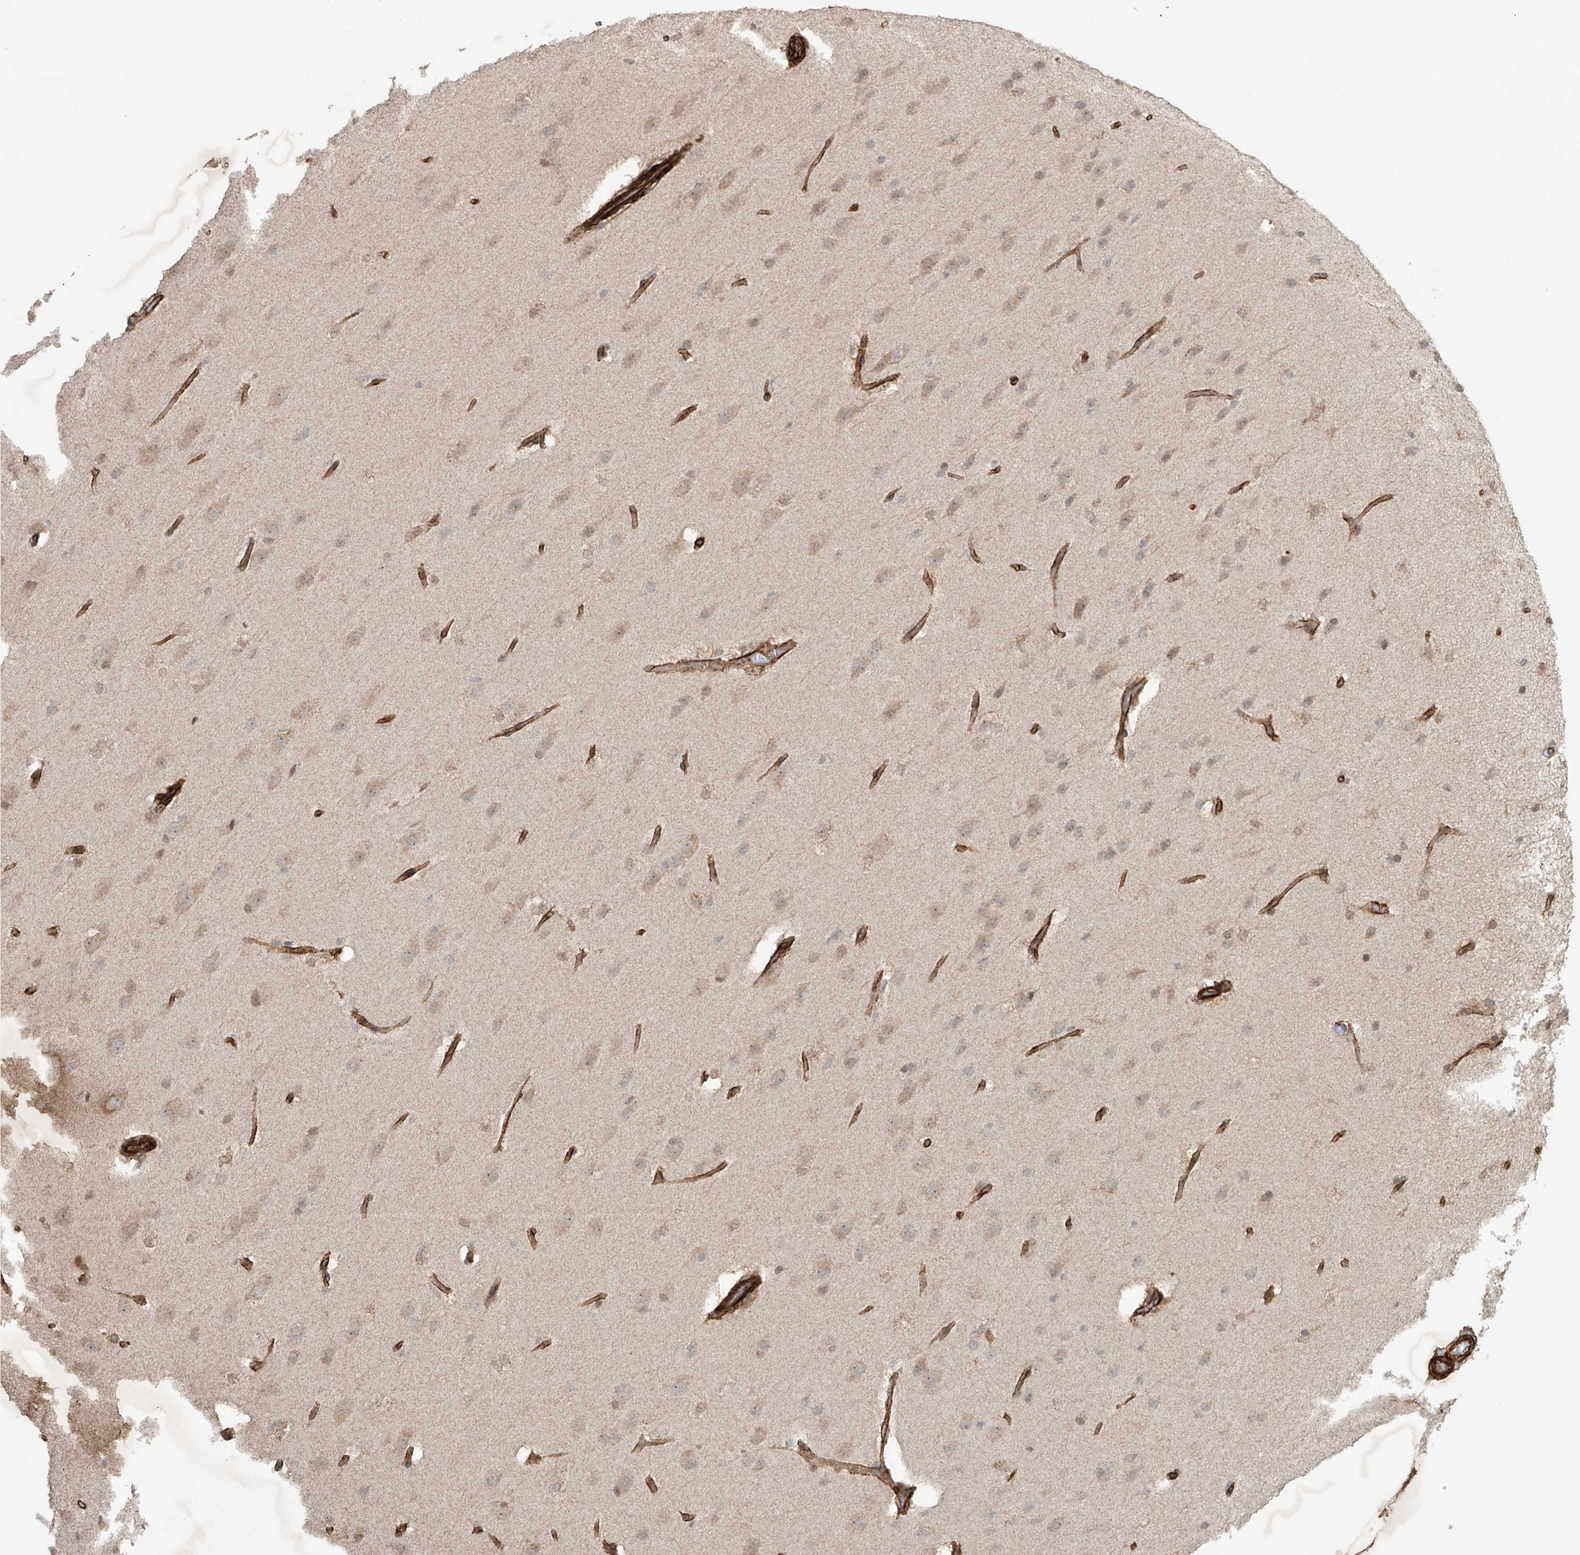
{"staining": {"intensity": "weak", "quantity": "25%-75%", "location": "cytoplasmic/membranous,nuclear"}, "tissue": "glioma", "cell_type": "Tumor cells", "image_type": "cancer", "snomed": [{"axis": "morphology", "description": "Glioma, malignant, Low grade"}, {"axis": "topography", "description": "Brain"}], "caption": "Immunohistochemical staining of malignant glioma (low-grade) reveals low levels of weak cytoplasmic/membranous and nuclear protein expression in approximately 25%-75% of tumor cells.", "gene": "TTLL5", "patient": {"sex": "female", "age": 37}}